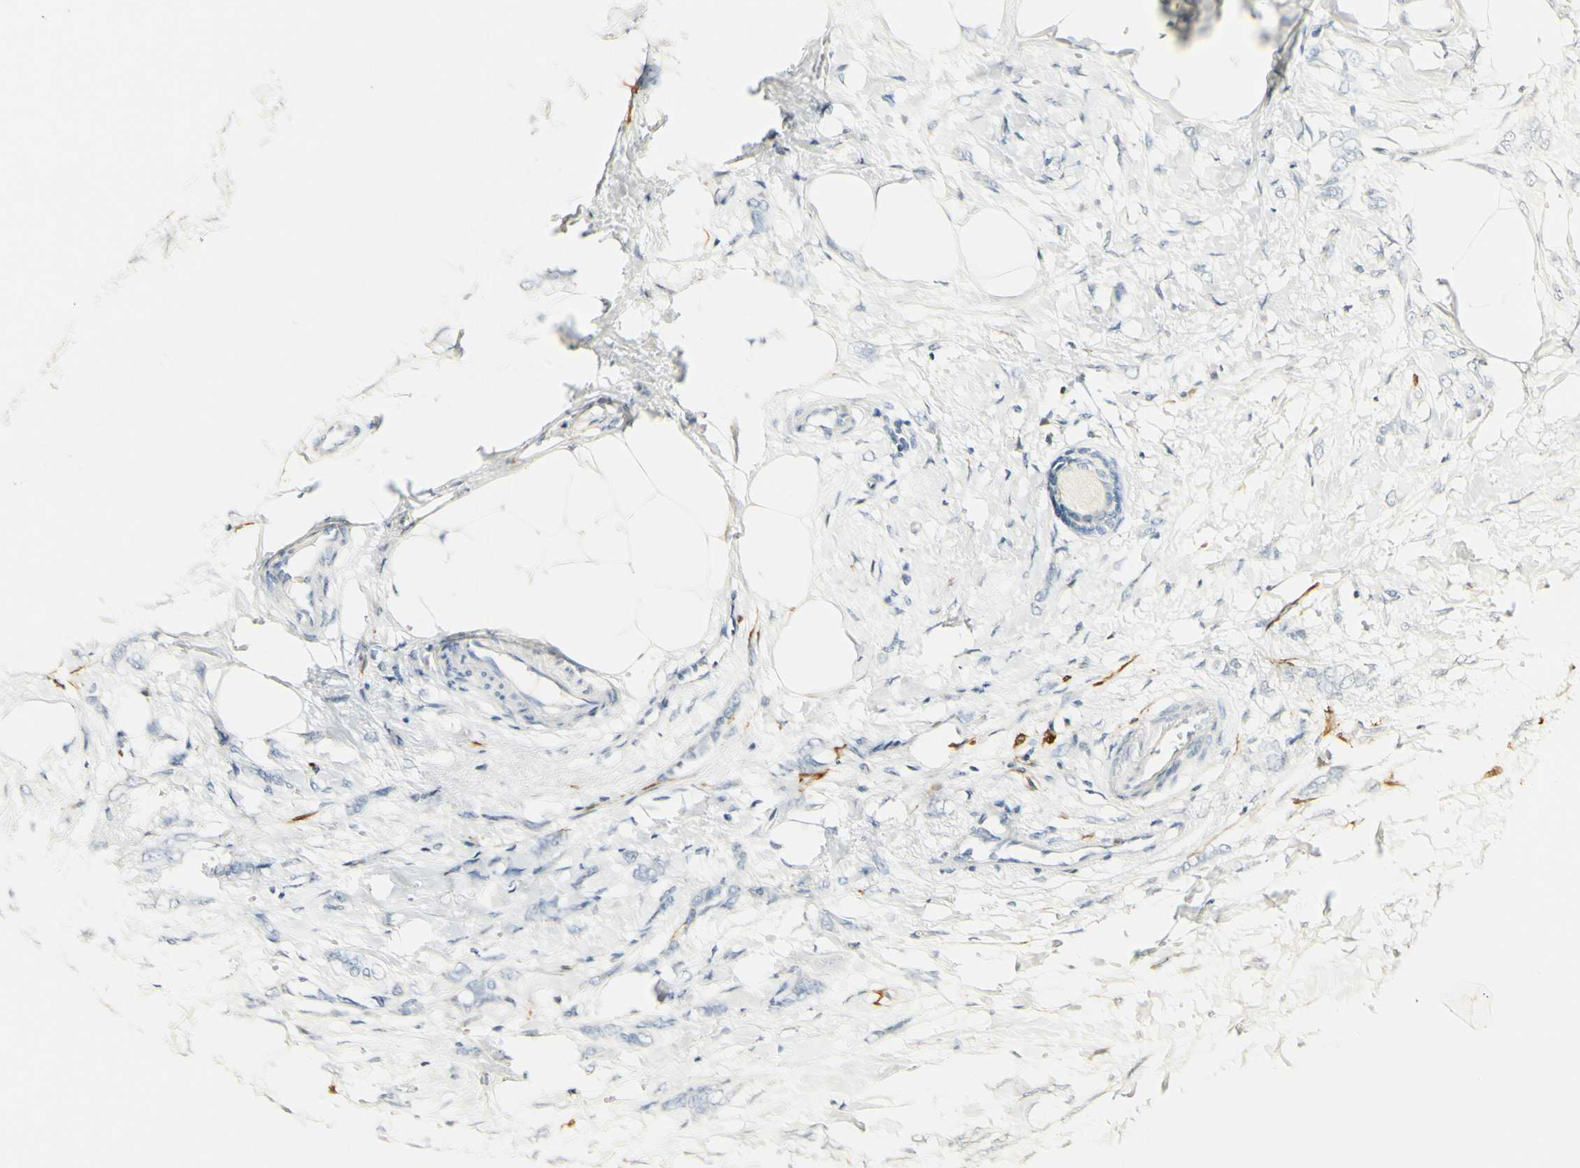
{"staining": {"intensity": "negative", "quantity": "none", "location": "none"}, "tissue": "breast cancer", "cell_type": "Tumor cells", "image_type": "cancer", "snomed": [{"axis": "morphology", "description": "Lobular carcinoma, in situ"}, {"axis": "morphology", "description": "Lobular carcinoma"}, {"axis": "topography", "description": "Breast"}], "caption": "A histopathology image of human breast lobular carcinoma is negative for staining in tumor cells. Nuclei are stained in blue.", "gene": "FMO3", "patient": {"sex": "female", "age": 41}}